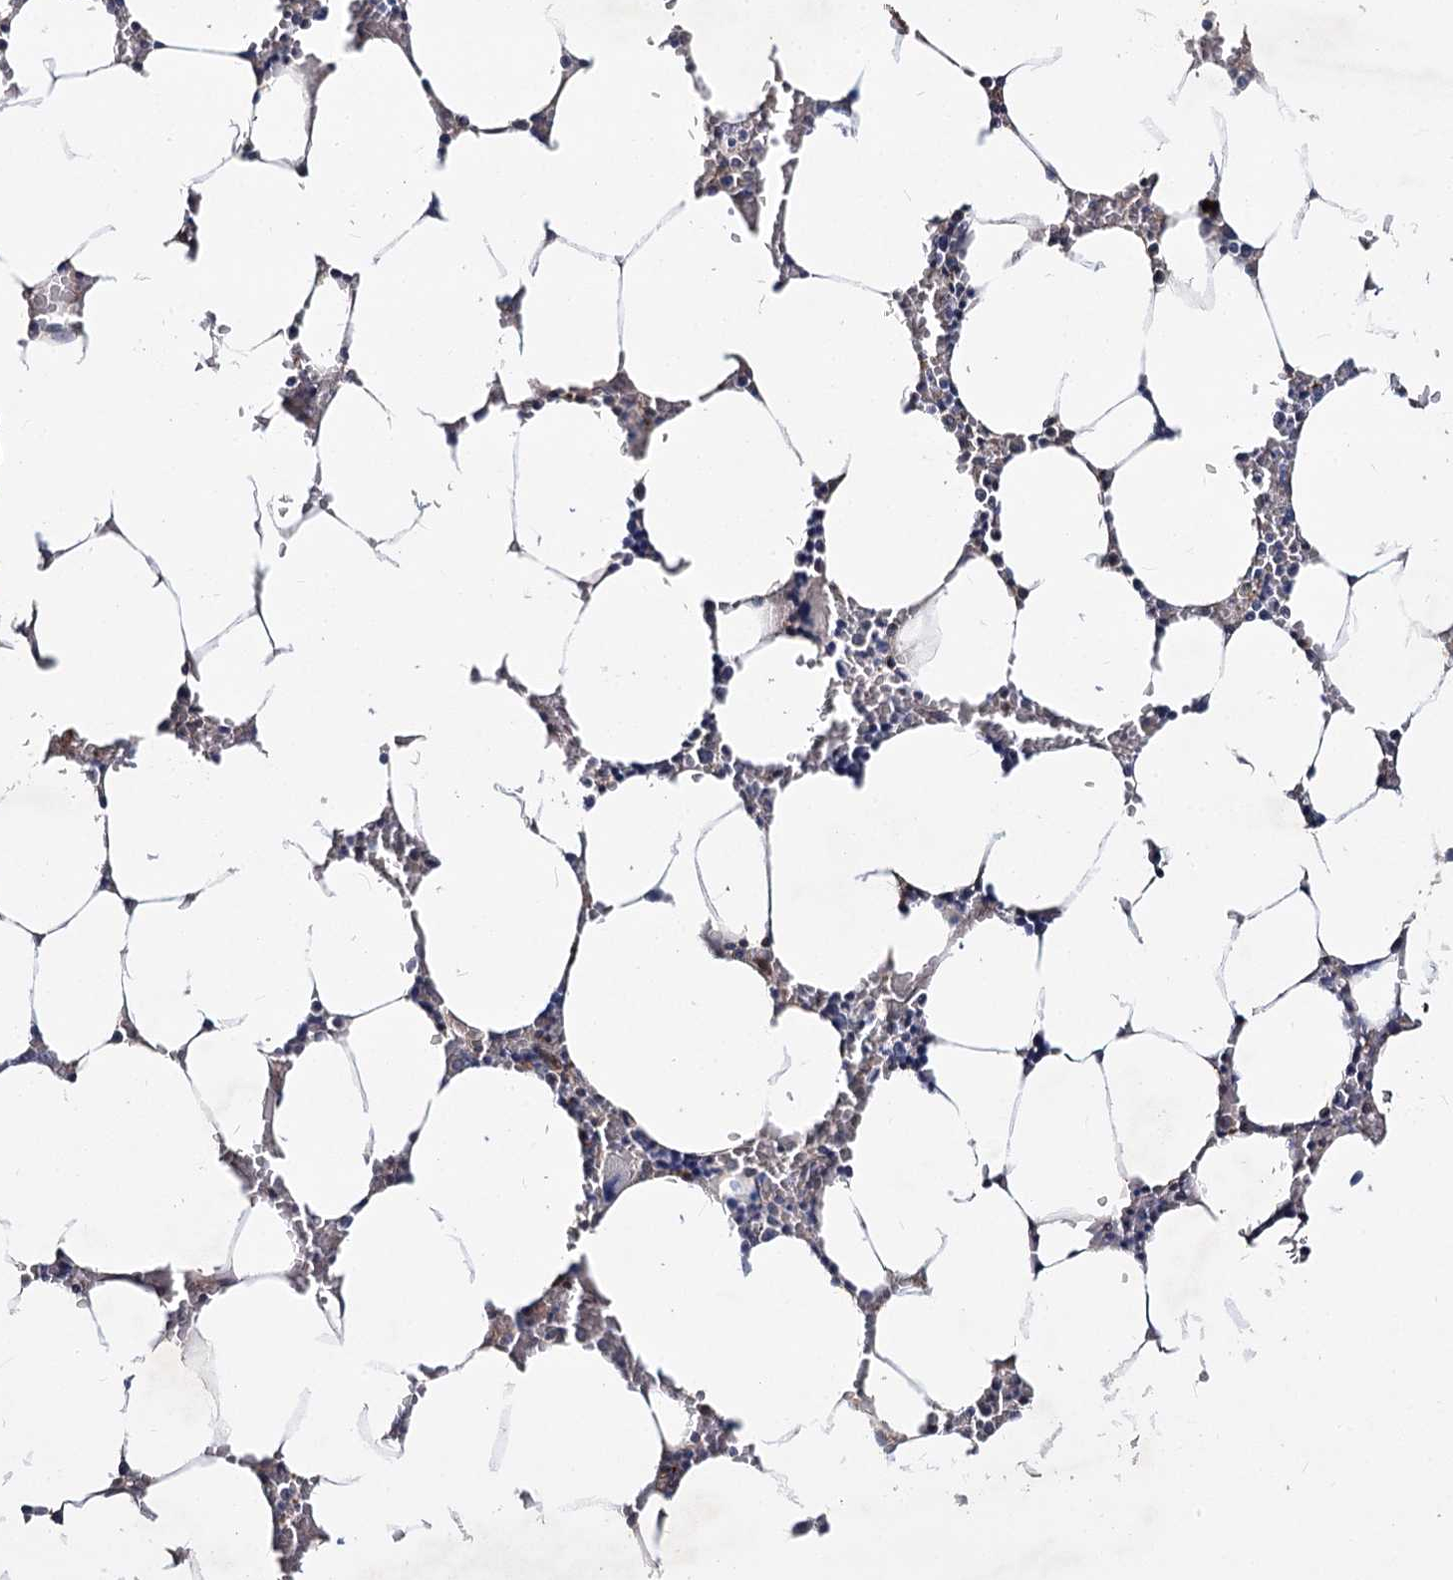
{"staining": {"intensity": "negative", "quantity": "none", "location": "none"}, "tissue": "bone marrow", "cell_type": "Hematopoietic cells", "image_type": "normal", "snomed": [{"axis": "morphology", "description": "Normal tissue, NOS"}, {"axis": "topography", "description": "Bone marrow"}], "caption": "High power microscopy photomicrograph of an IHC histopathology image of benign bone marrow, revealing no significant staining in hematopoietic cells.", "gene": "TMEM218", "patient": {"sex": "male", "age": 70}}